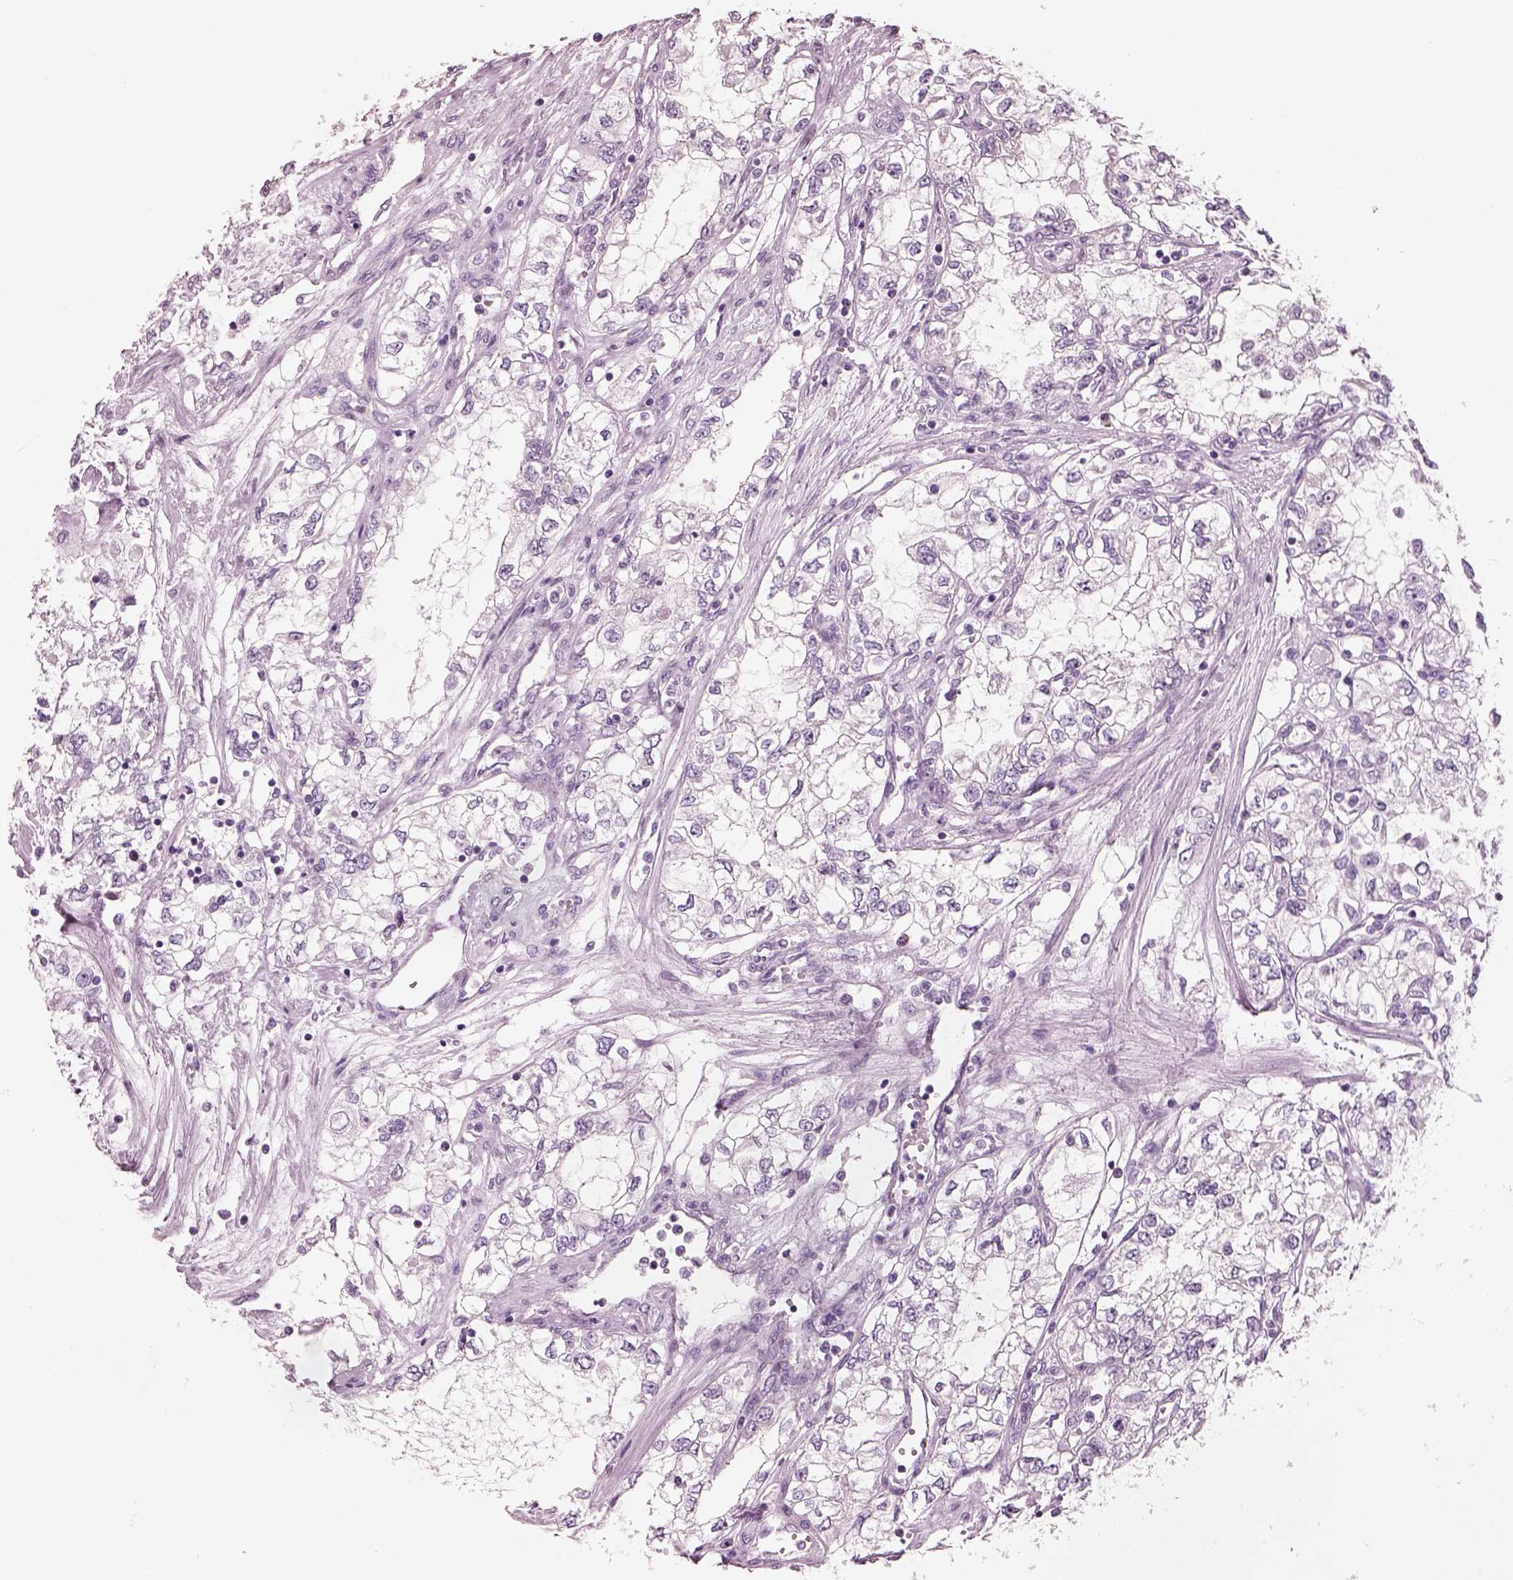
{"staining": {"intensity": "negative", "quantity": "none", "location": "none"}, "tissue": "renal cancer", "cell_type": "Tumor cells", "image_type": "cancer", "snomed": [{"axis": "morphology", "description": "Adenocarcinoma, NOS"}, {"axis": "topography", "description": "Kidney"}], "caption": "There is no significant staining in tumor cells of renal cancer (adenocarcinoma). The staining was performed using DAB to visualize the protein expression in brown, while the nuclei were stained in blue with hematoxylin (Magnification: 20x).", "gene": "SLC27A2", "patient": {"sex": "female", "age": 59}}